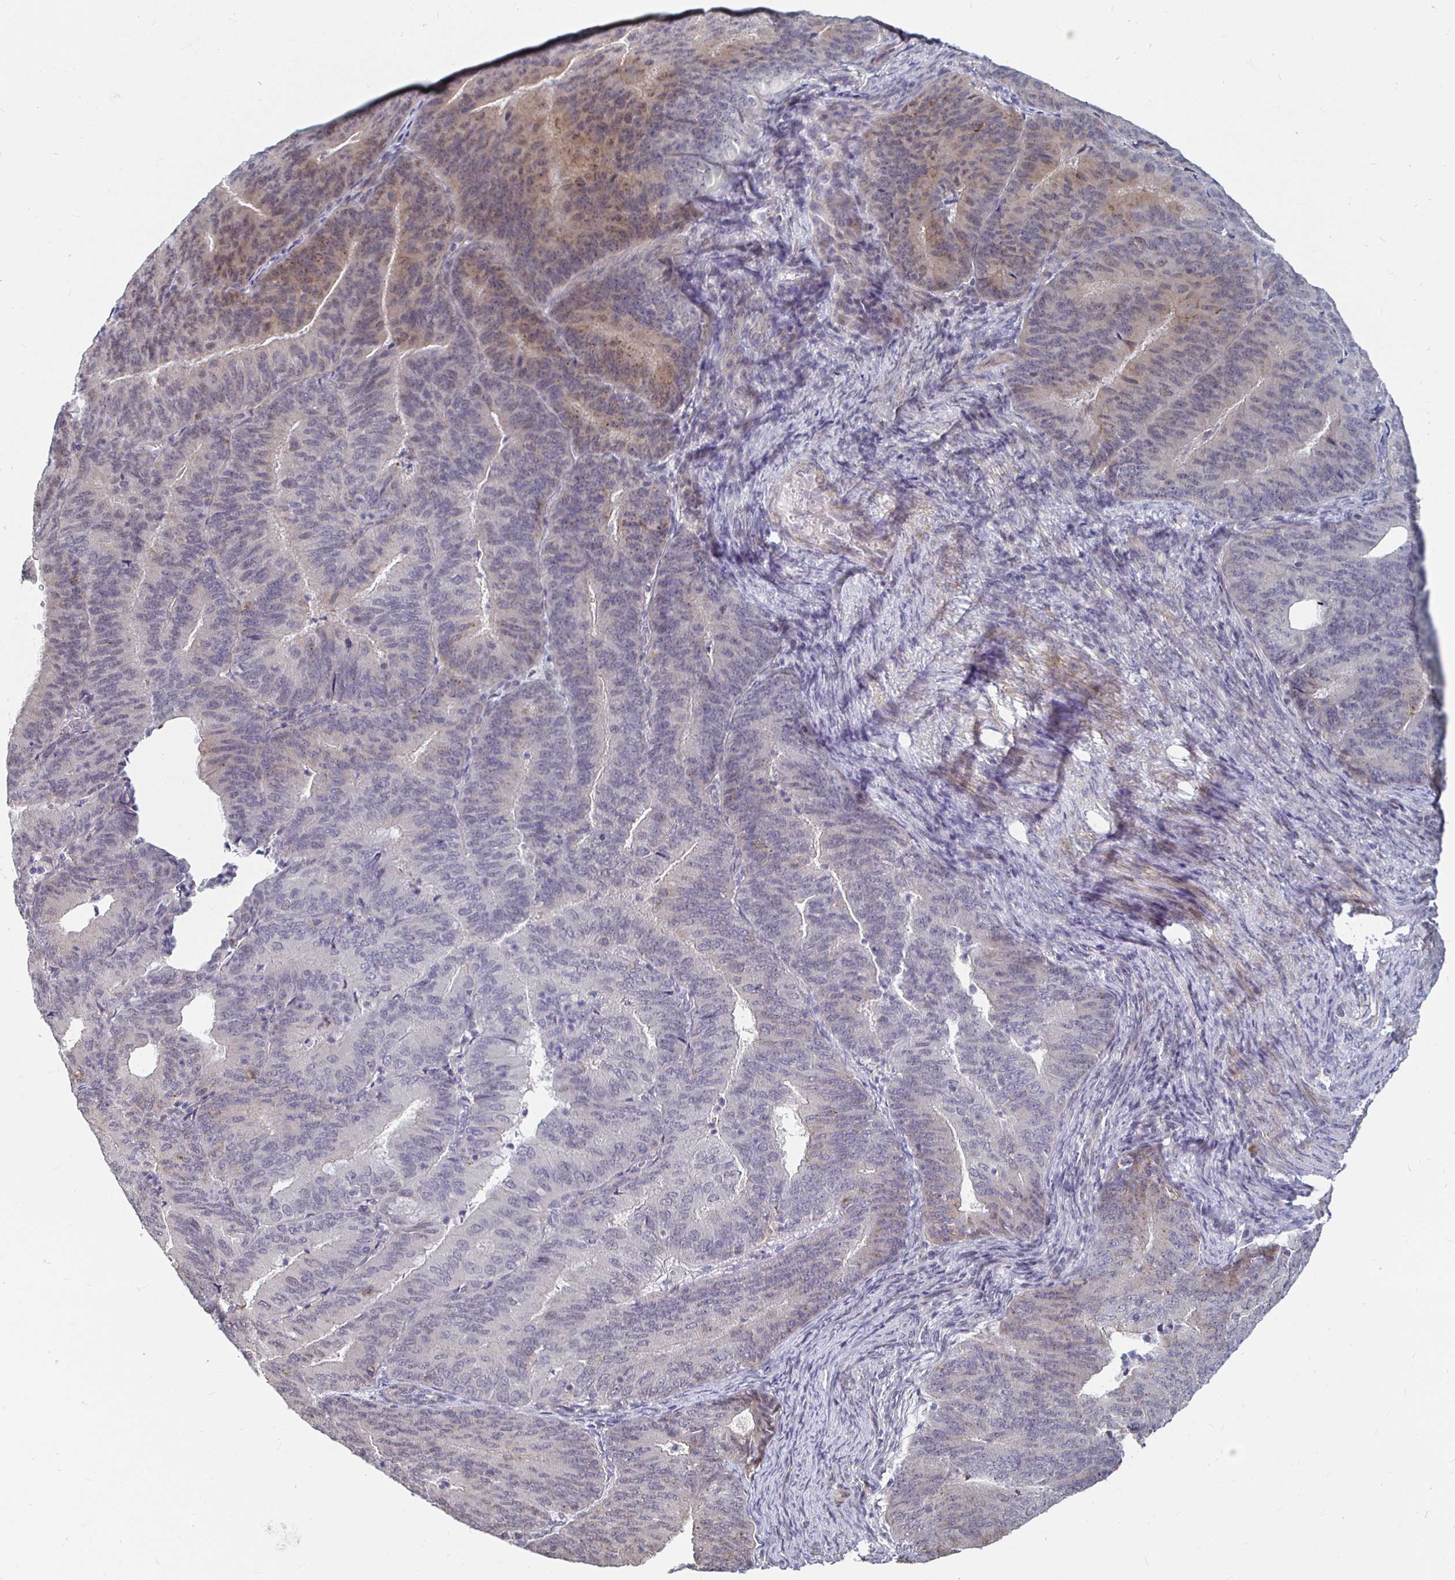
{"staining": {"intensity": "weak", "quantity": "<25%", "location": "cytoplasmic/membranous"}, "tissue": "endometrial cancer", "cell_type": "Tumor cells", "image_type": "cancer", "snomed": [{"axis": "morphology", "description": "Adenocarcinoma, NOS"}, {"axis": "topography", "description": "Endometrium"}], "caption": "DAB immunohistochemical staining of endometrial cancer reveals no significant staining in tumor cells. The staining is performed using DAB (3,3'-diaminobenzidine) brown chromogen with nuclei counter-stained in using hematoxylin.", "gene": "CAPN11", "patient": {"sex": "female", "age": 57}}